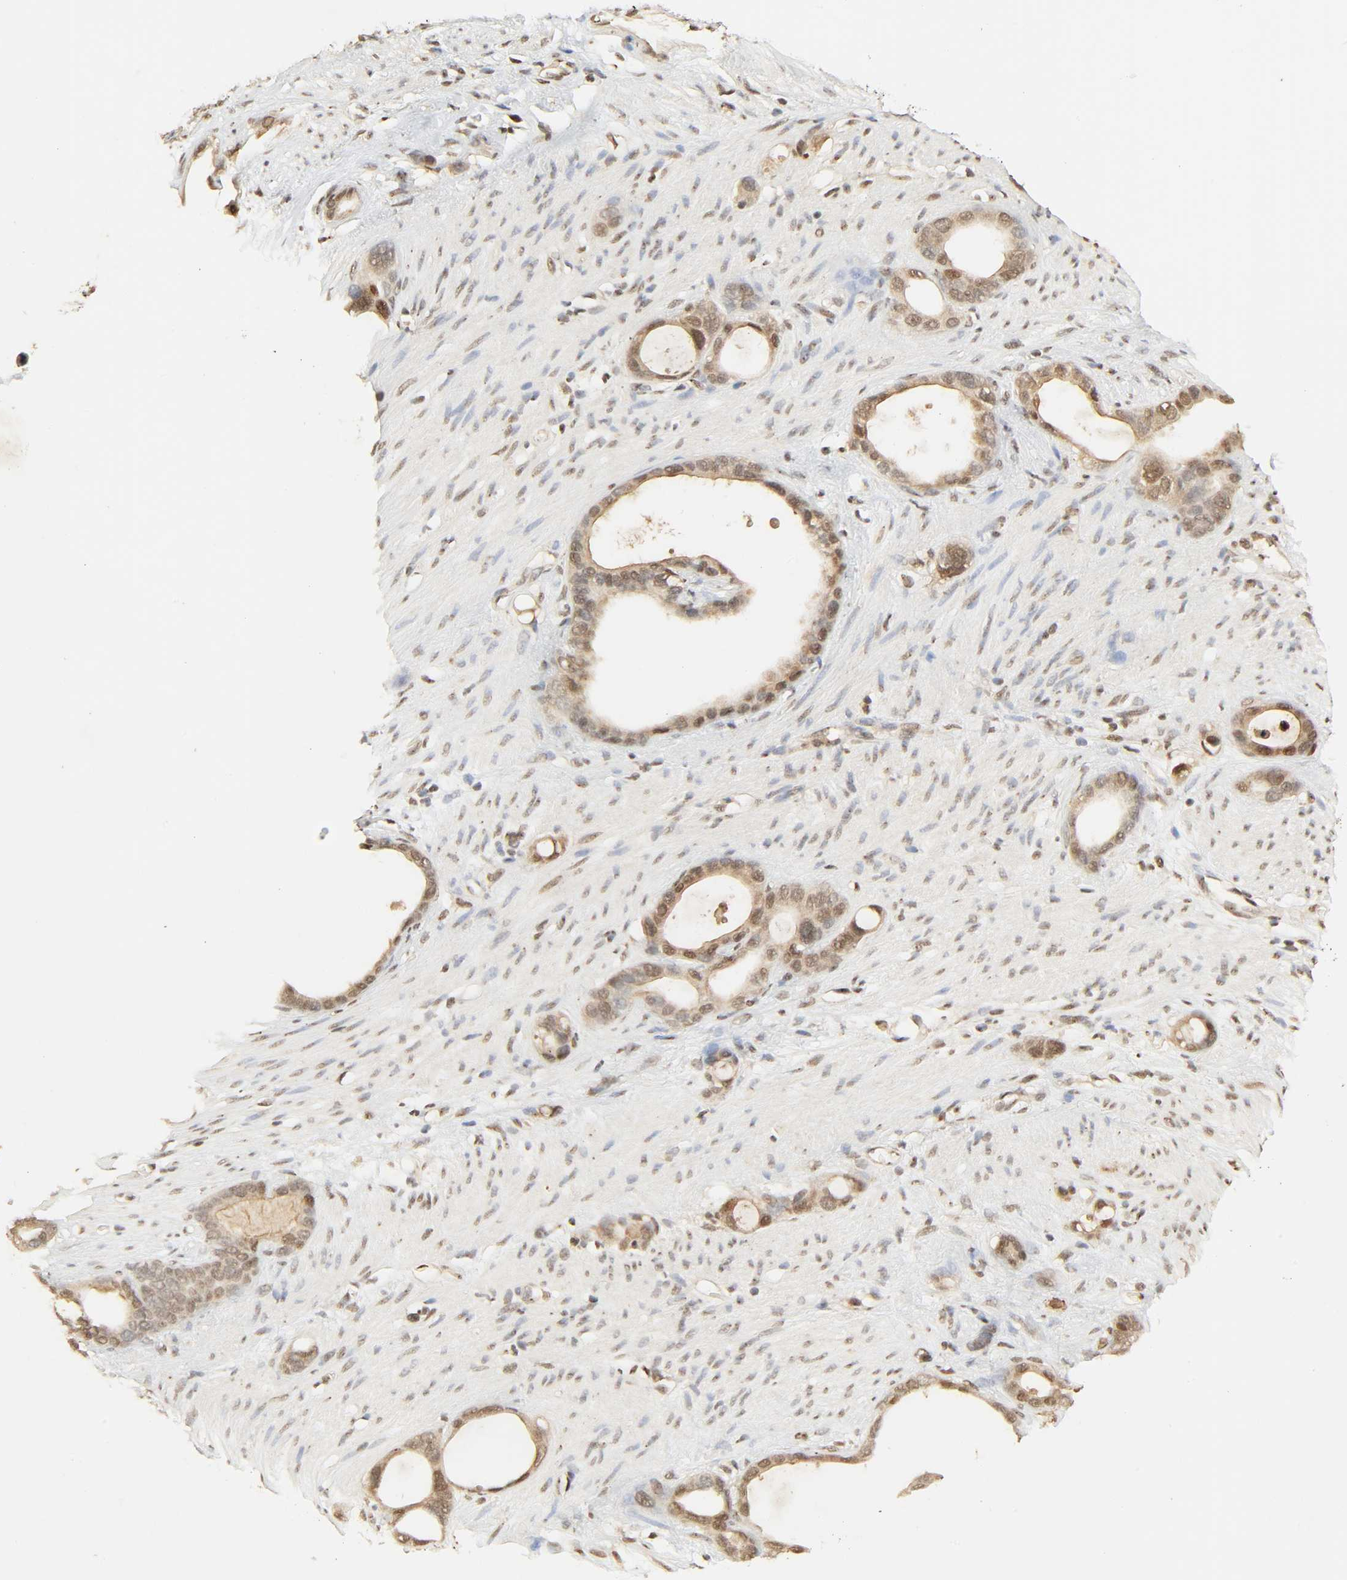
{"staining": {"intensity": "moderate", "quantity": "25%-75%", "location": "cytoplasmic/membranous,nuclear"}, "tissue": "stomach cancer", "cell_type": "Tumor cells", "image_type": "cancer", "snomed": [{"axis": "morphology", "description": "Adenocarcinoma, NOS"}, {"axis": "topography", "description": "Stomach"}], "caption": "Stomach cancer was stained to show a protein in brown. There is medium levels of moderate cytoplasmic/membranous and nuclear expression in about 25%-75% of tumor cells. The staining is performed using DAB (3,3'-diaminobenzidine) brown chromogen to label protein expression. The nuclei are counter-stained blue using hematoxylin.", "gene": "UBC", "patient": {"sex": "female", "age": 75}}